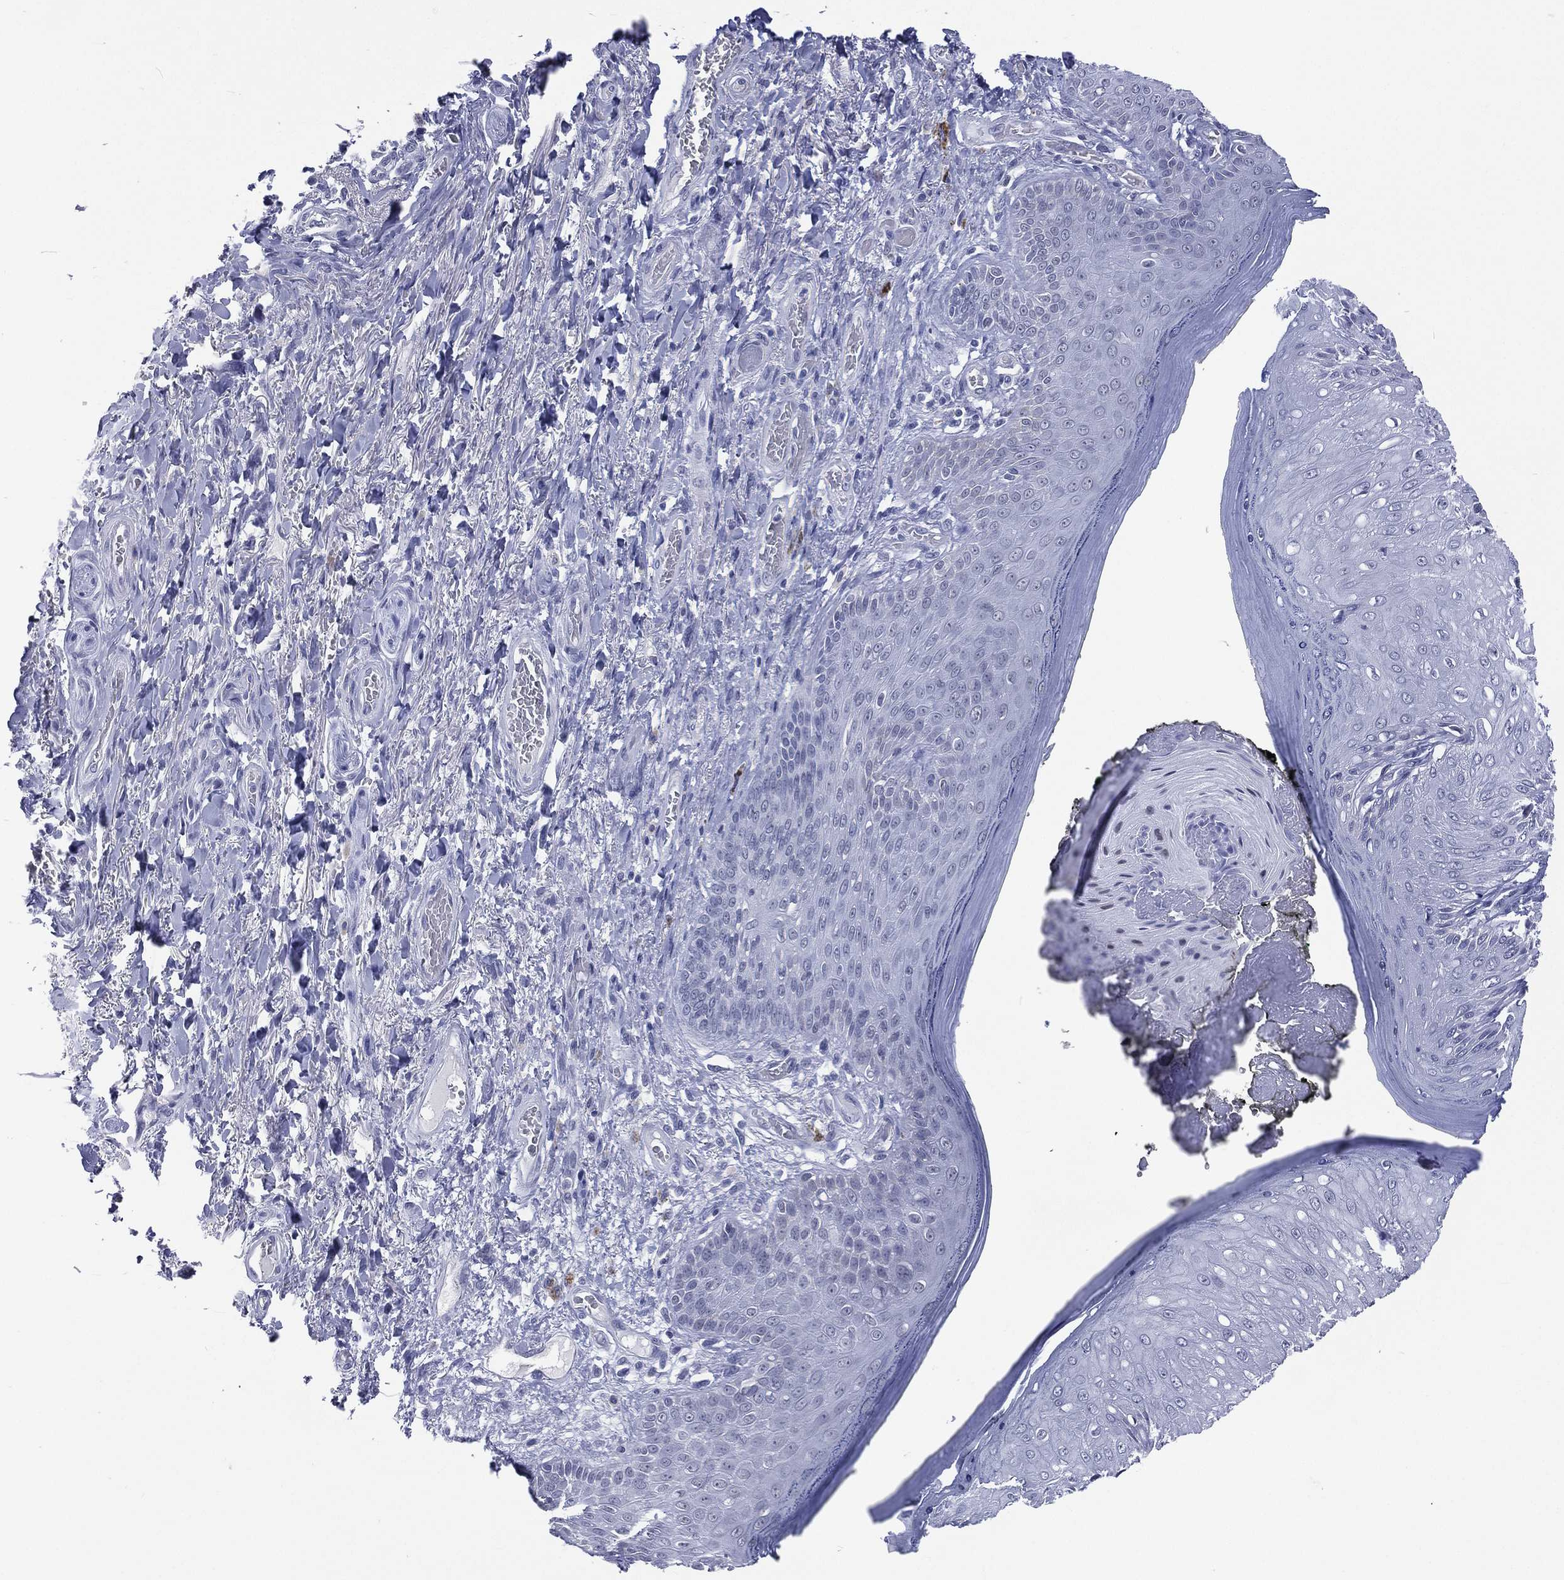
{"staining": {"intensity": "negative", "quantity": "none", "location": "none"}, "tissue": "skin", "cell_type": "Epidermal cells", "image_type": "normal", "snomed": [{"axis": "morphology", "description": "Normal tissue, NOS"}, {"axis": "morphology", "description": "Adenocarcinoma, NOS"}, {"axis": "topography", "description": "Rectum"}, {"axis": "topography", "description": "Anal"}], "caption": "High power microscopy micrograph of an immunohistochemistry (IHC) photomicrograph of normal skin, revealing no significant positivity in epidermal cells.", "gene": "SSX1", "patient": {"sex": "female", "age": 68}}